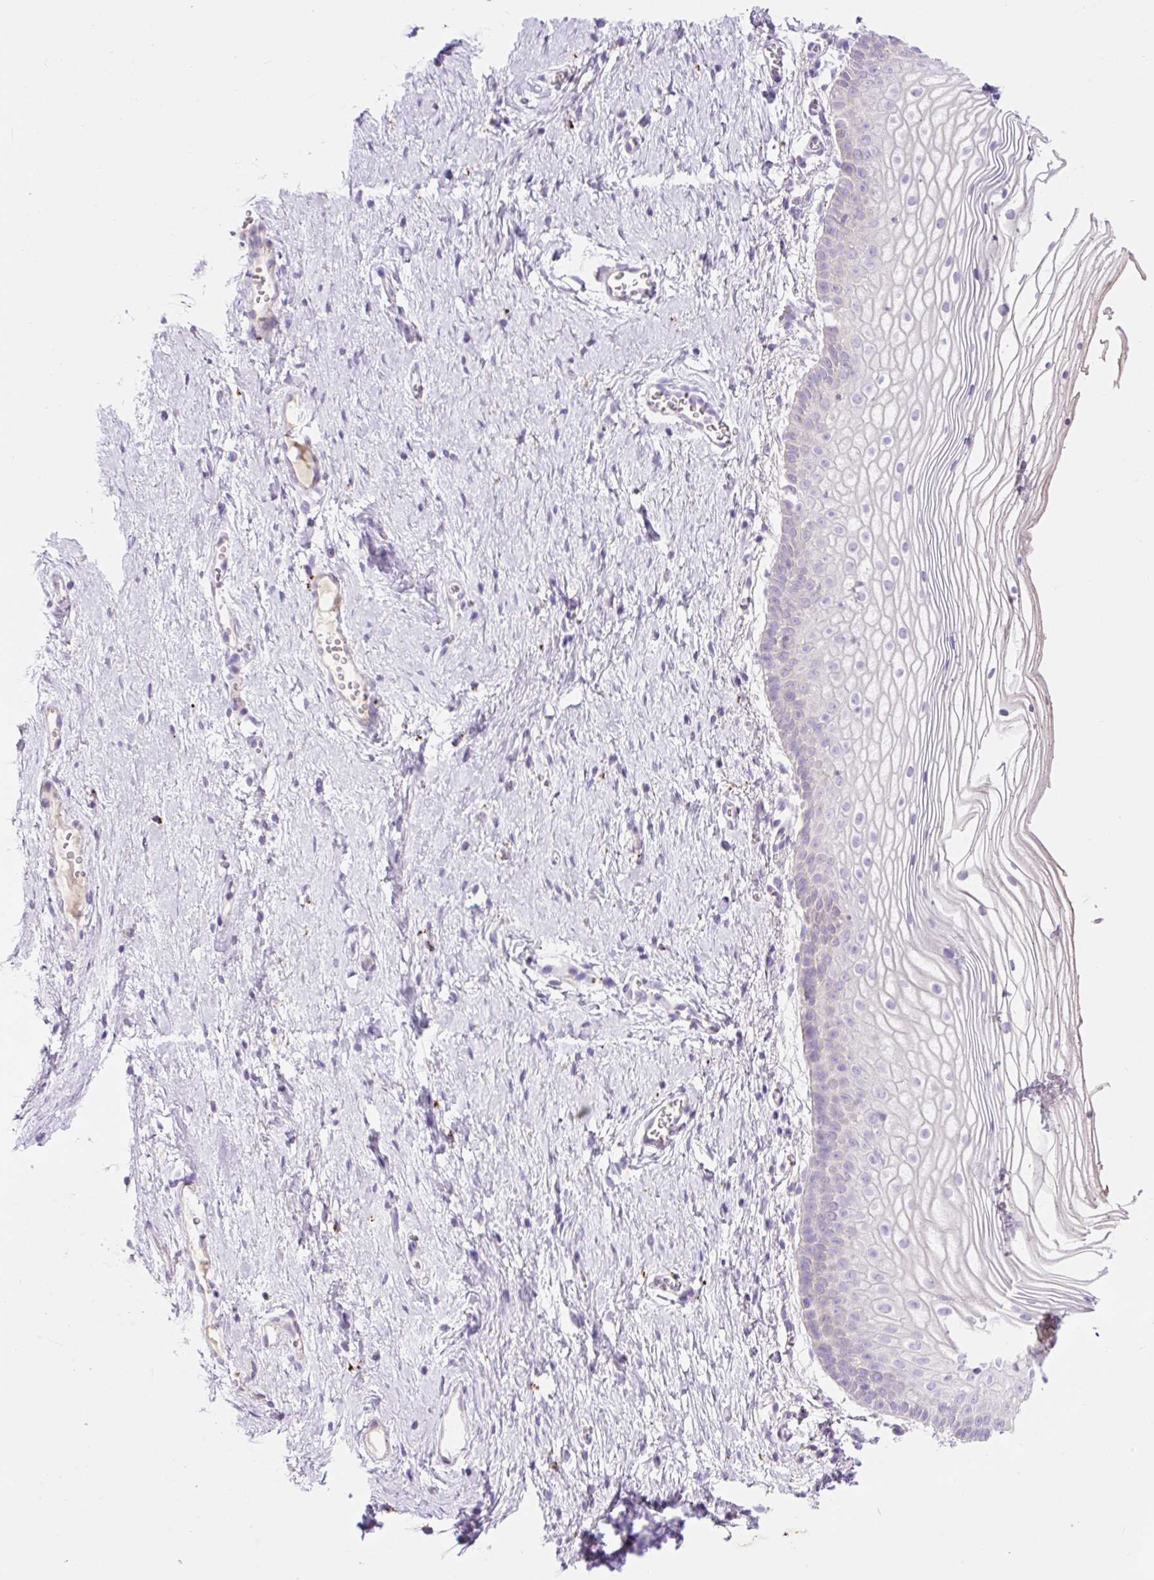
{"staining": {"intensity": "negative", "quantity": "none", "location": "none"}, "tissue": "vagina", "cell_type": "Squamous epithelial cells", "image_type": "normal", "snomed": [{"axis": "morphology", "description": "Normal tissue, NOS"}, {"axis": "topography", "description": "Vagina"}], "caption": "DAB (3,3'-diaminobenzidine) immunohistochemical staining of unremarkable vagina shows no significant expression in squamous epithelial cells.", "gene": "HEXA", "patient": {"sex": "female", "age": 56}}